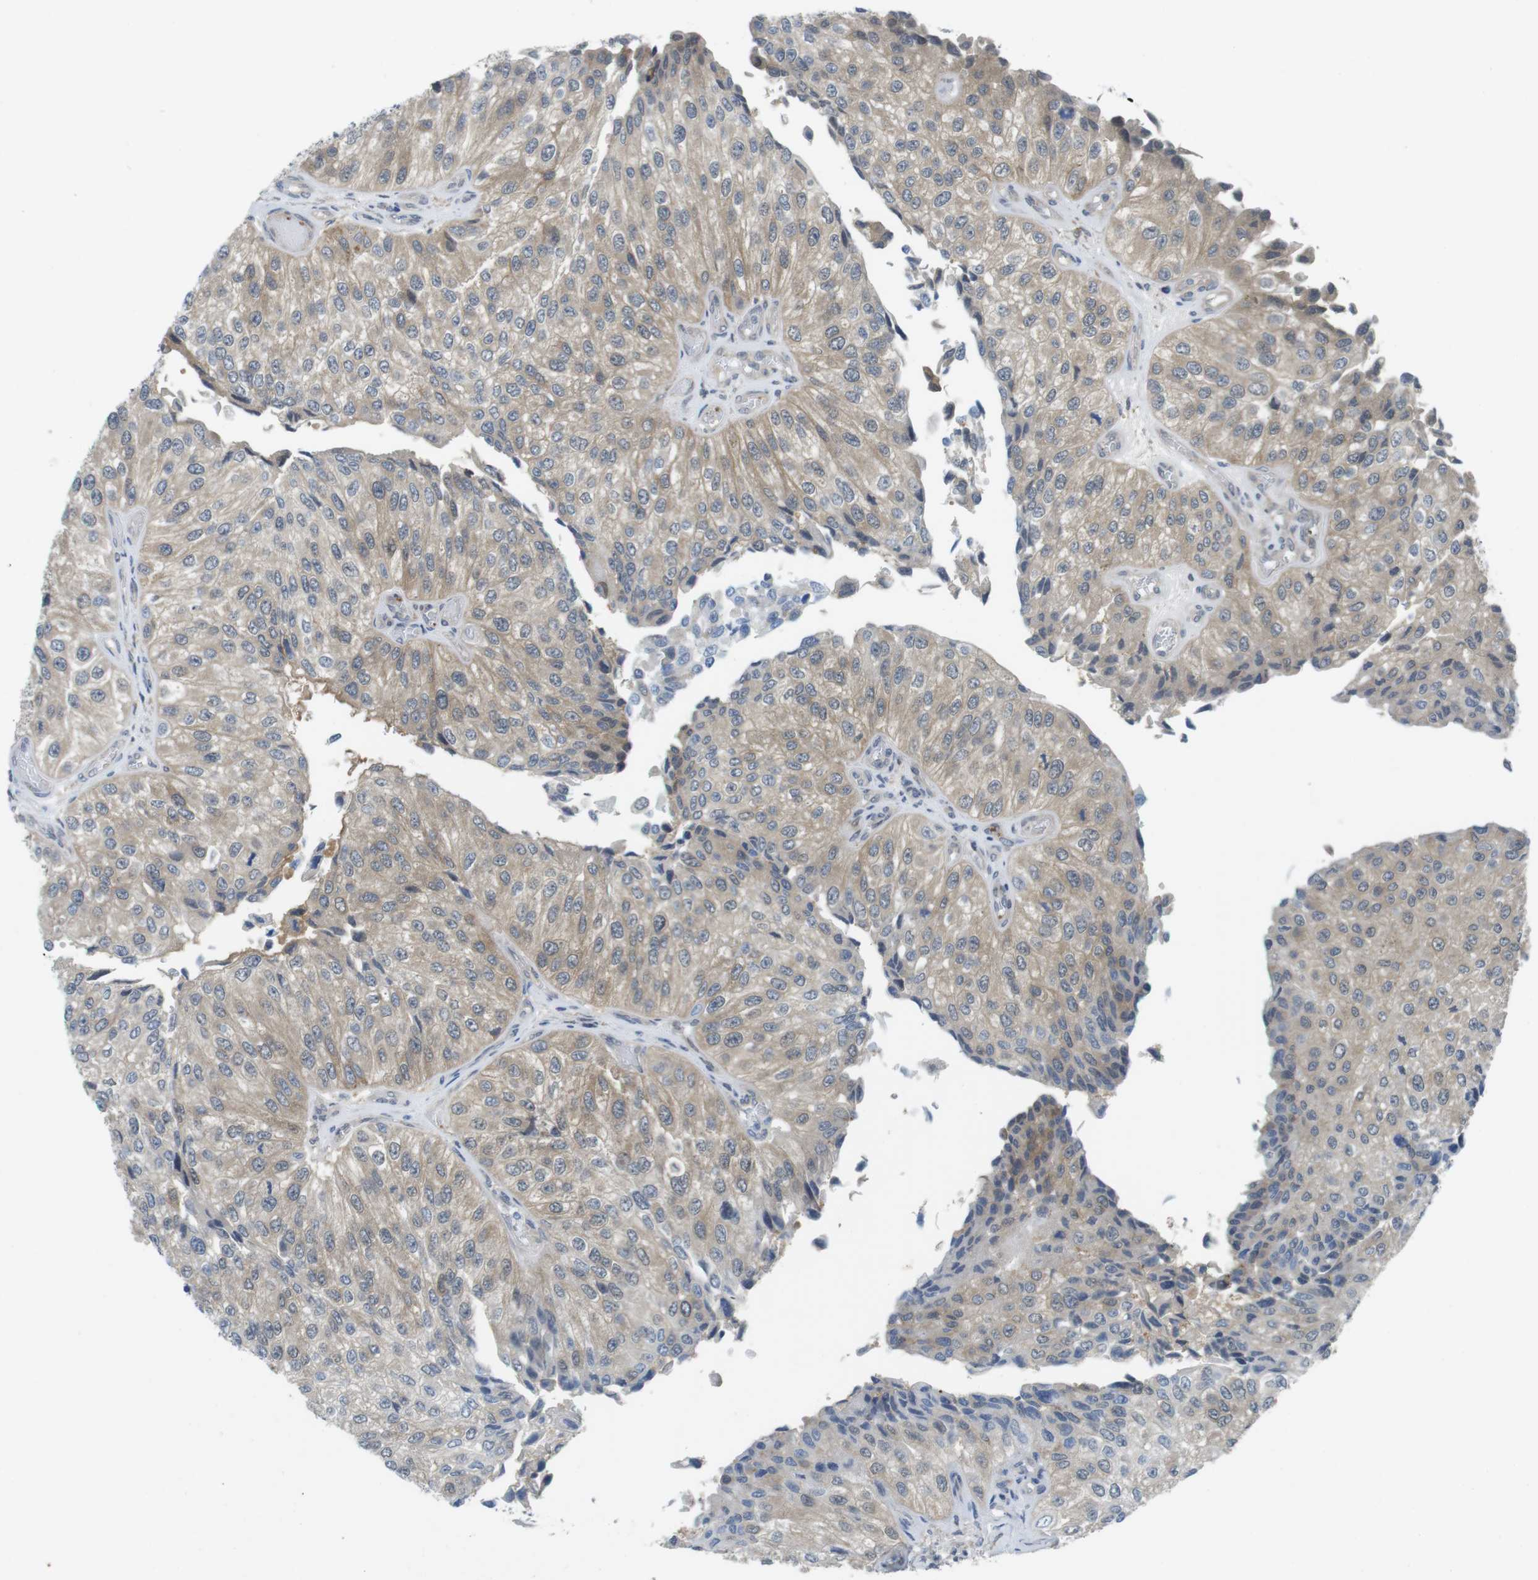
{"staining": {"intensity": "weak", "quantity": "25%-75%", "location": "cytoplasmic/membranous"}, "tissue": "urothelial cancer", "cell_type": "Tumor cells", "image_type": "cancer", "snomed": [{"axis": "morphology", "description": "Urothelial carcinoma, High grade"}, {"axis": "topography", "description": "Kidney"}, {"axis": "topography", "description": "Urinary bladder"}], "caption": "Urothelial cancer stained with a brown dye reveals weak cytoplasmic/membranous positive expression in approximately 25%-75% of tumor cells.", "gene": "CASP2", "patient": {"sex": "male", "age": 77}}